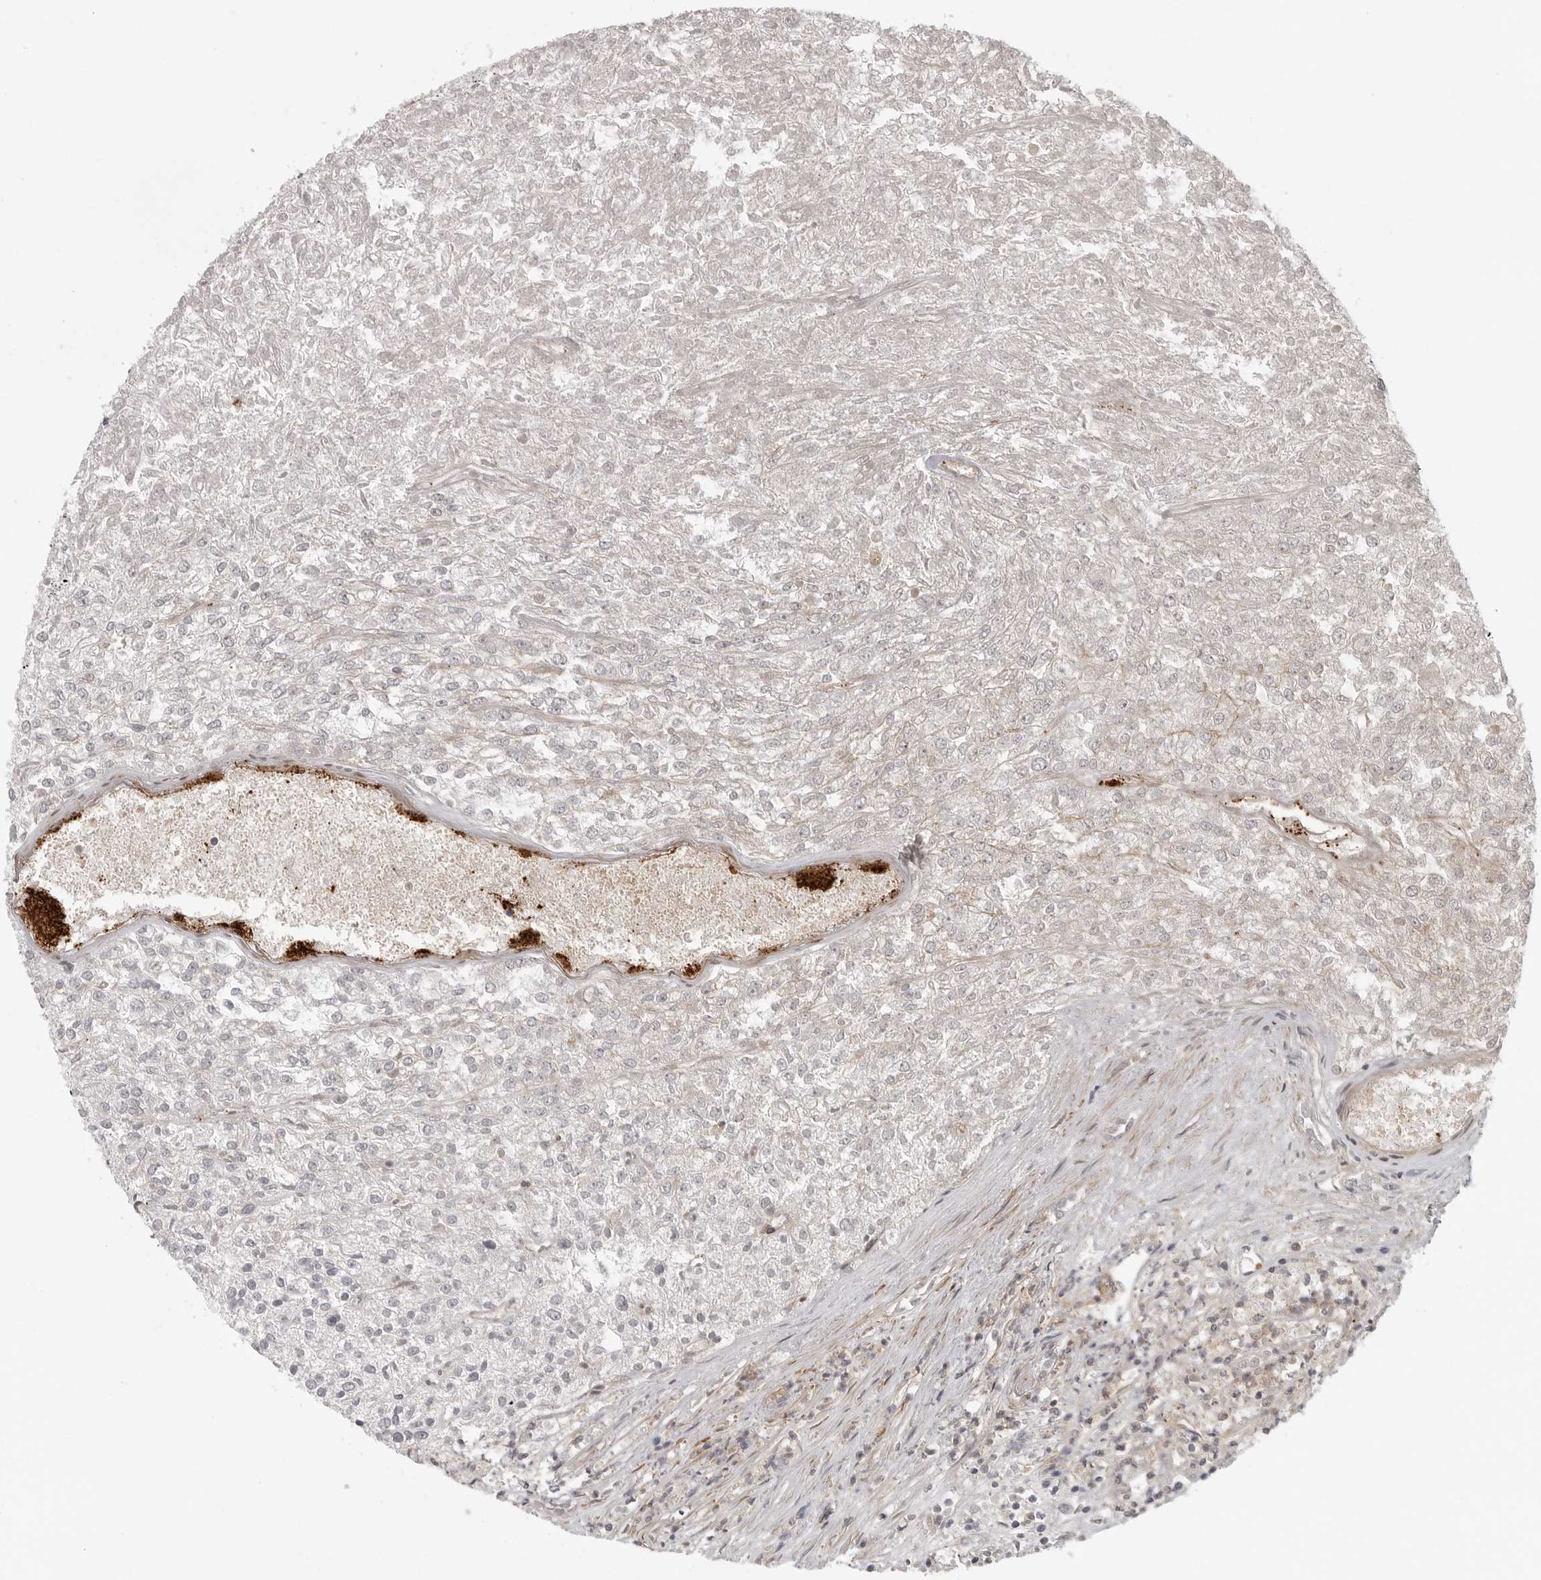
{"staining": {"intensity": "negative", "quantity": "none", "location": "none"}, "tissue": "renal cancer", "cell_type": "Tumor cells", "image_type": "cancer", "snomed": [{"axis": "morphology", "description": "Adenocarcinoma, NOS"}, {"axis": "topography", "description": "Kidney"}], "caption": "Immunohistochemistry histopathology image of neoplastic tissue: renal cancer stained with DAB reveals no significant protein positivity in tumor cells. (IHC, brightfield microscopy, high magnification).", "gene": "TUT4", "patient": {"sex": "female", "age": 54}}